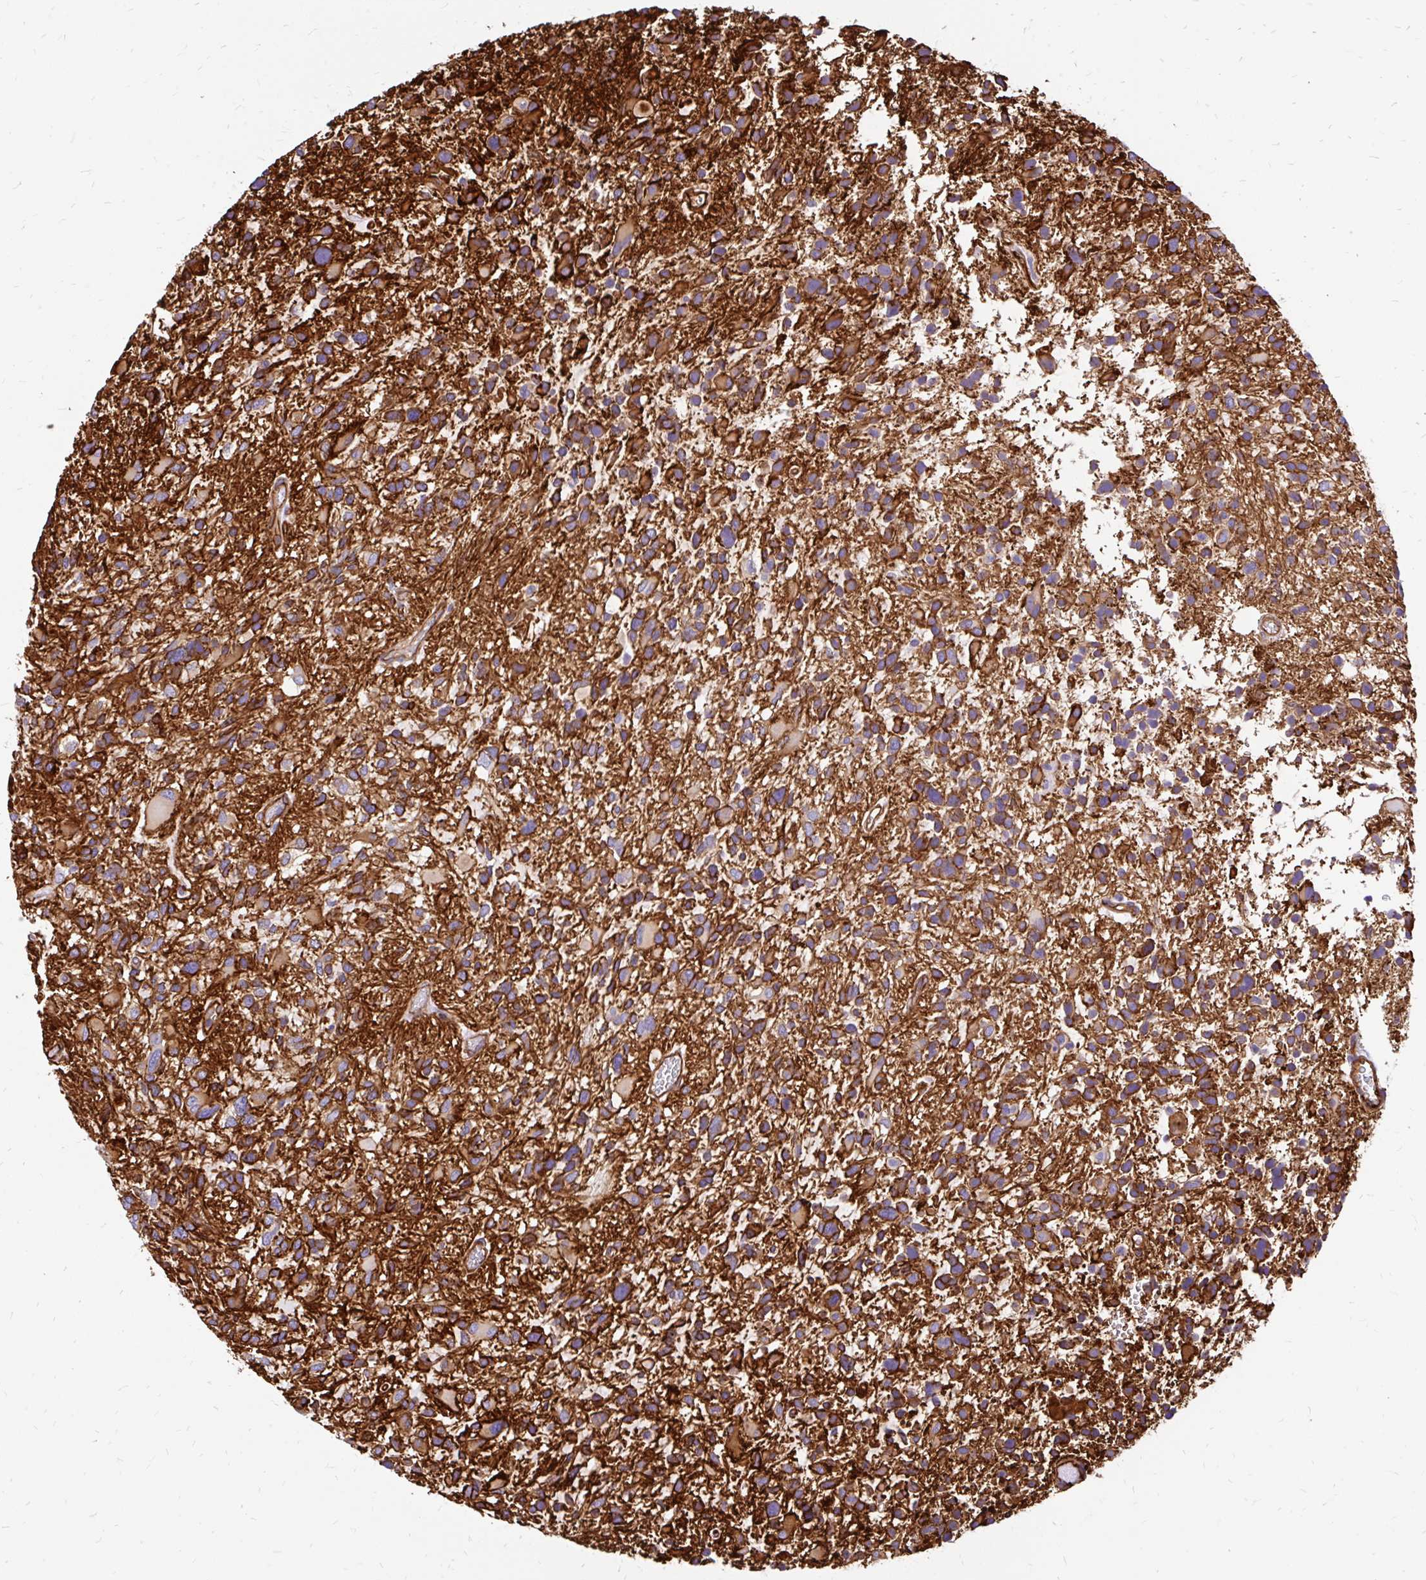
{"staining": {"intensity": "strong", "quantity": ">75%", "location": "cytoplasmic/membranous"}, "tissue": "glioma", "cell_type": "Tumor cells", "image_type": "cancer", "snomed": [{"axis": "morphology", "description": "Glioma, malignant, High grade"}, {"axis": "topography", "description": "Brain"}], "caption": "High-magnification brightfield microscopy of glioma stained with DAB (3,3'-diaminobenzidine) (brown) and counterstained with hematoxylin (blue). tumor cells exhibit strong cytoplasmic/membranous staining is identified in about>75% of cells.", "gene": "MAP1LC3B", "patient": {"sex": "female", "age": 11}}